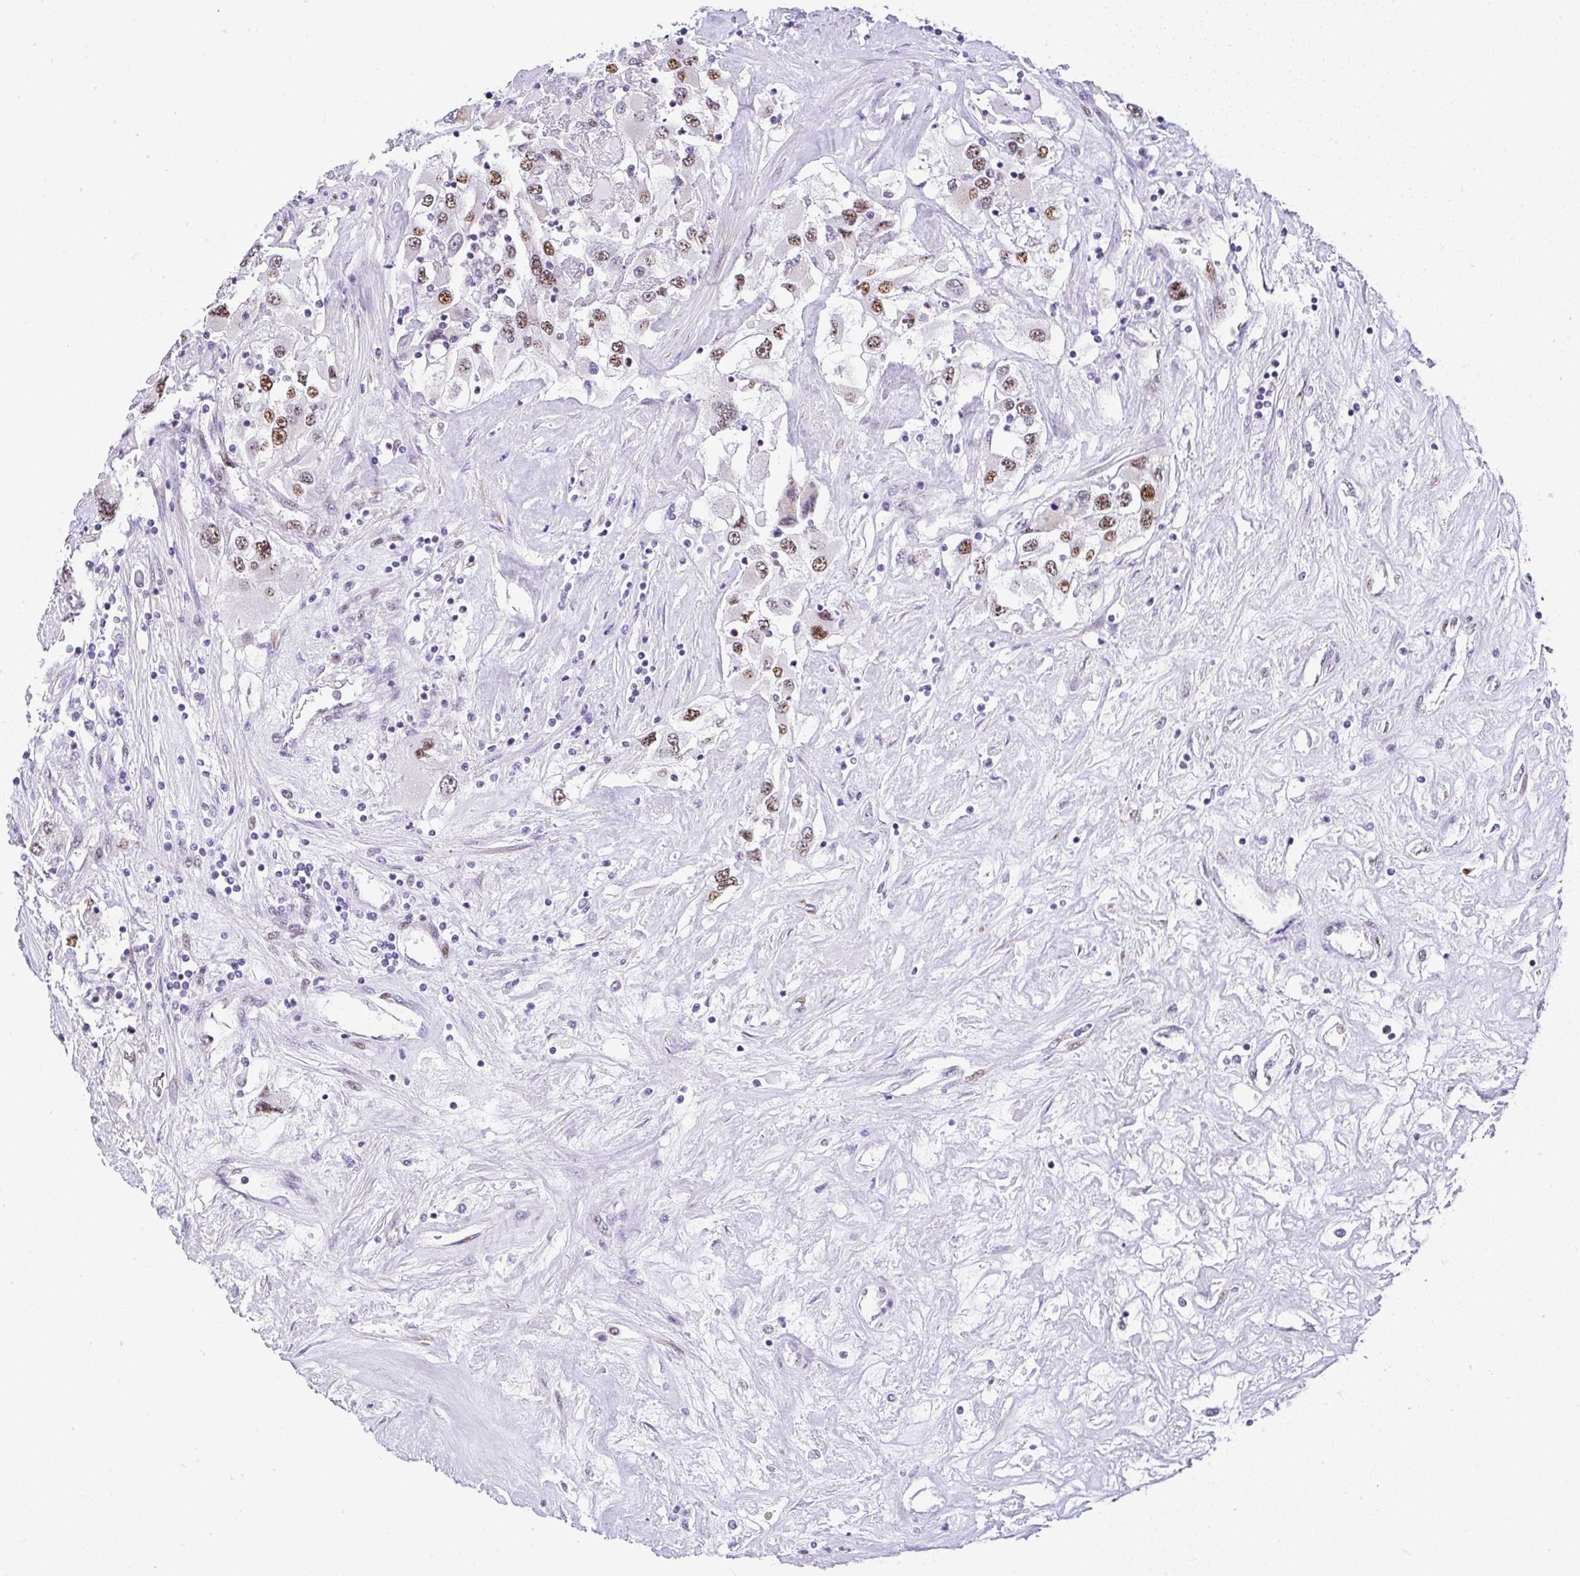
{"staining": {"intensity": "moderate", "quantity": ">75%", "location": "nuclear"}, "tissue": "renal cancer", "cell_type": "Tumor cells", "image_type": "cancer", "snomed": [{"axis": "morphology", "description": "Adenocarcinoma, NOS"}, {"axis": "topography", "description": "Kidney"}], "caption": "Immunohistochemical staining of renal cancer (adenocarcinoma) shows medium levels of moderate nuclear protein expression in about >75% of tumor cells.", "gene": "NR1D2", "patient": {"sex": "female", "age": 52}}